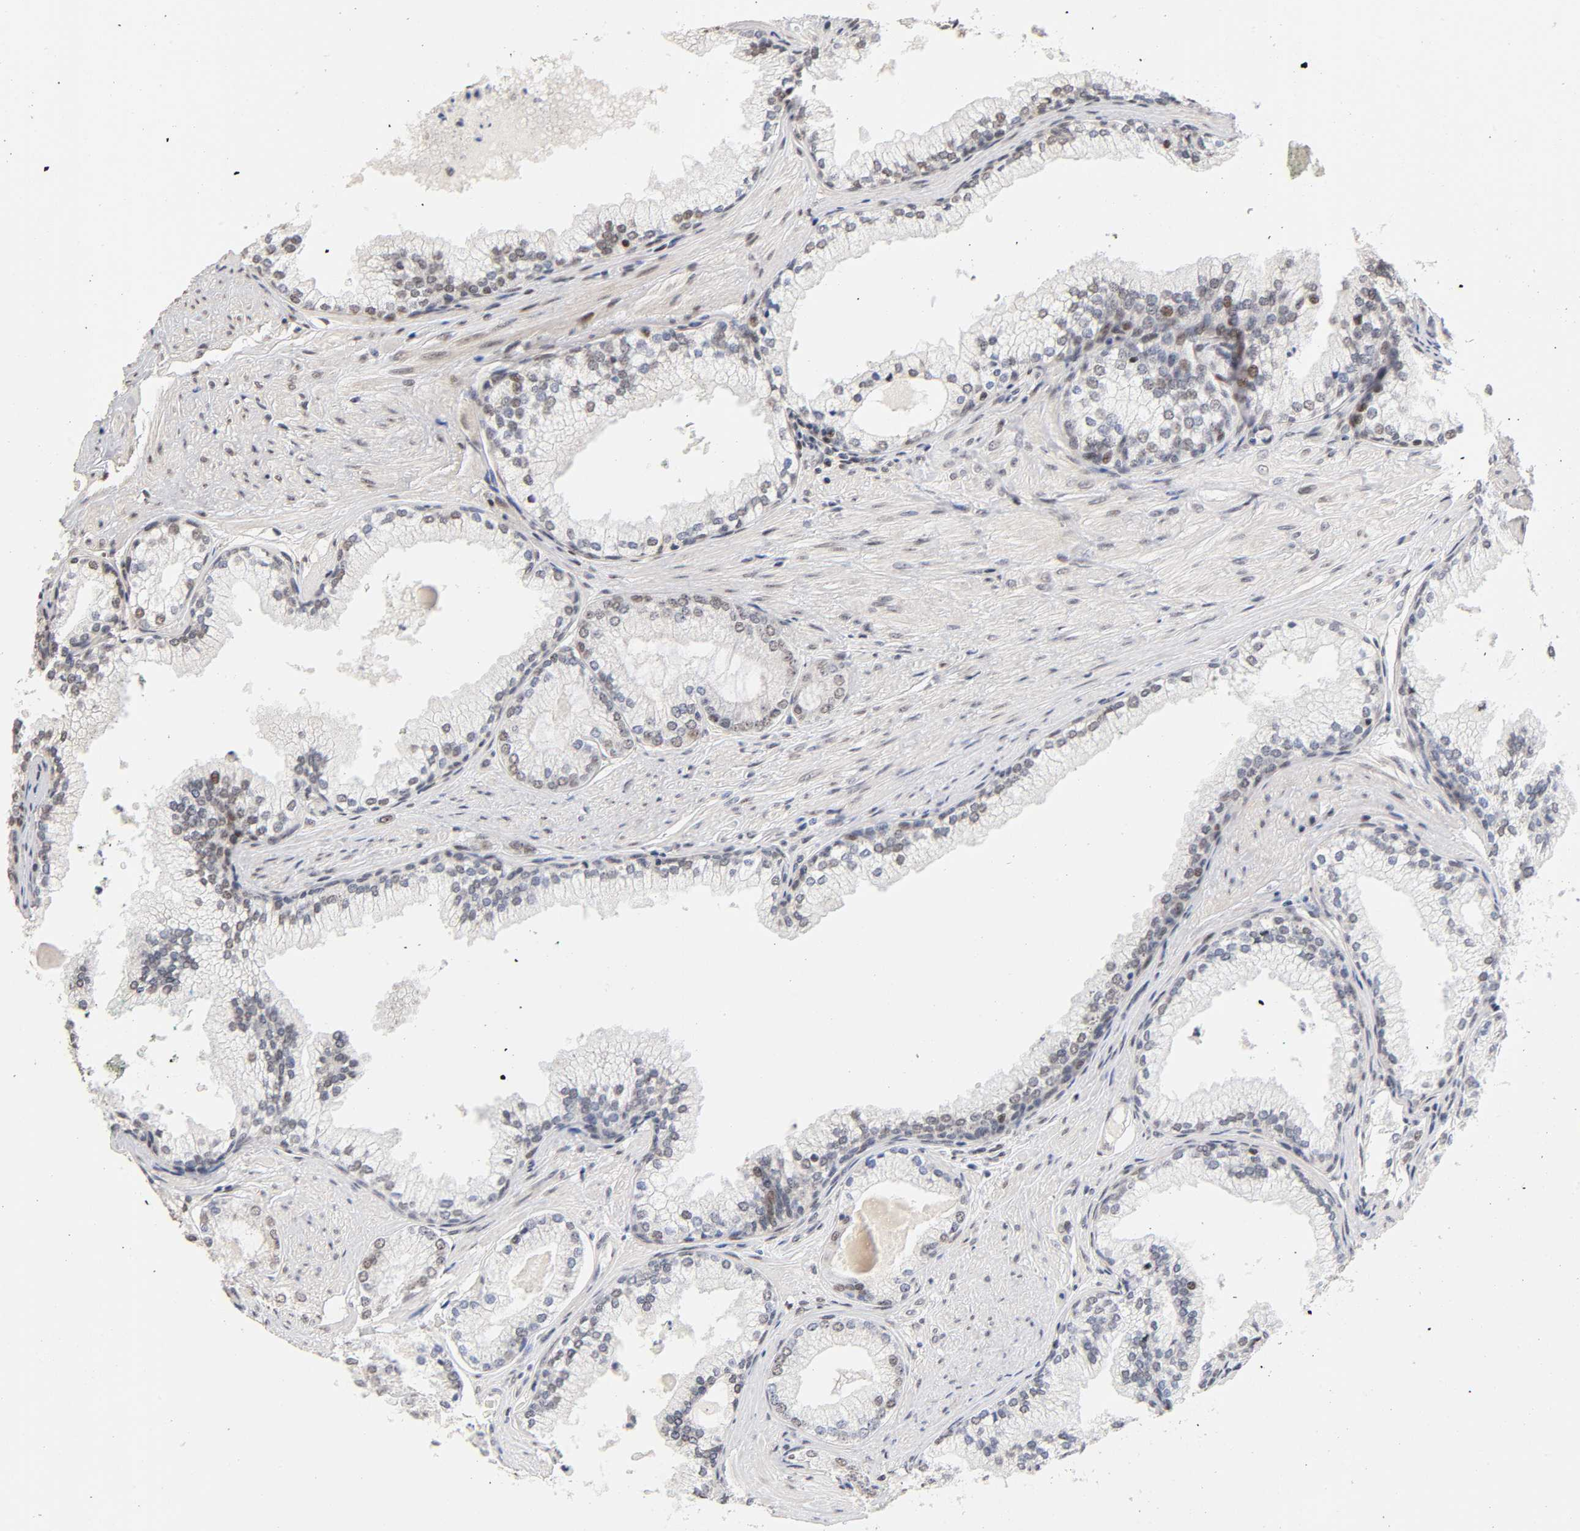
{"staining": {"intensity": "weak", "quantity": "25%-75%", "location": "nuclear"}, "tissue": "prostate cancer", "cell_type": "Tumor cells", "image_type": "cancer", "snomed": [{"axis": "morphology", "description": "Adenocarcinoma, Low grade"}, {"axis": "topography", "description": "Prostate"}], "caption": "IHC image of human prostate cancer stained for a protein (brown), which shows low levels of weak nuclear staining in approximately 25%-75% of tumor cells.", "gene": "TP53RK", "patient": {"sex": "male", "age": 71}}